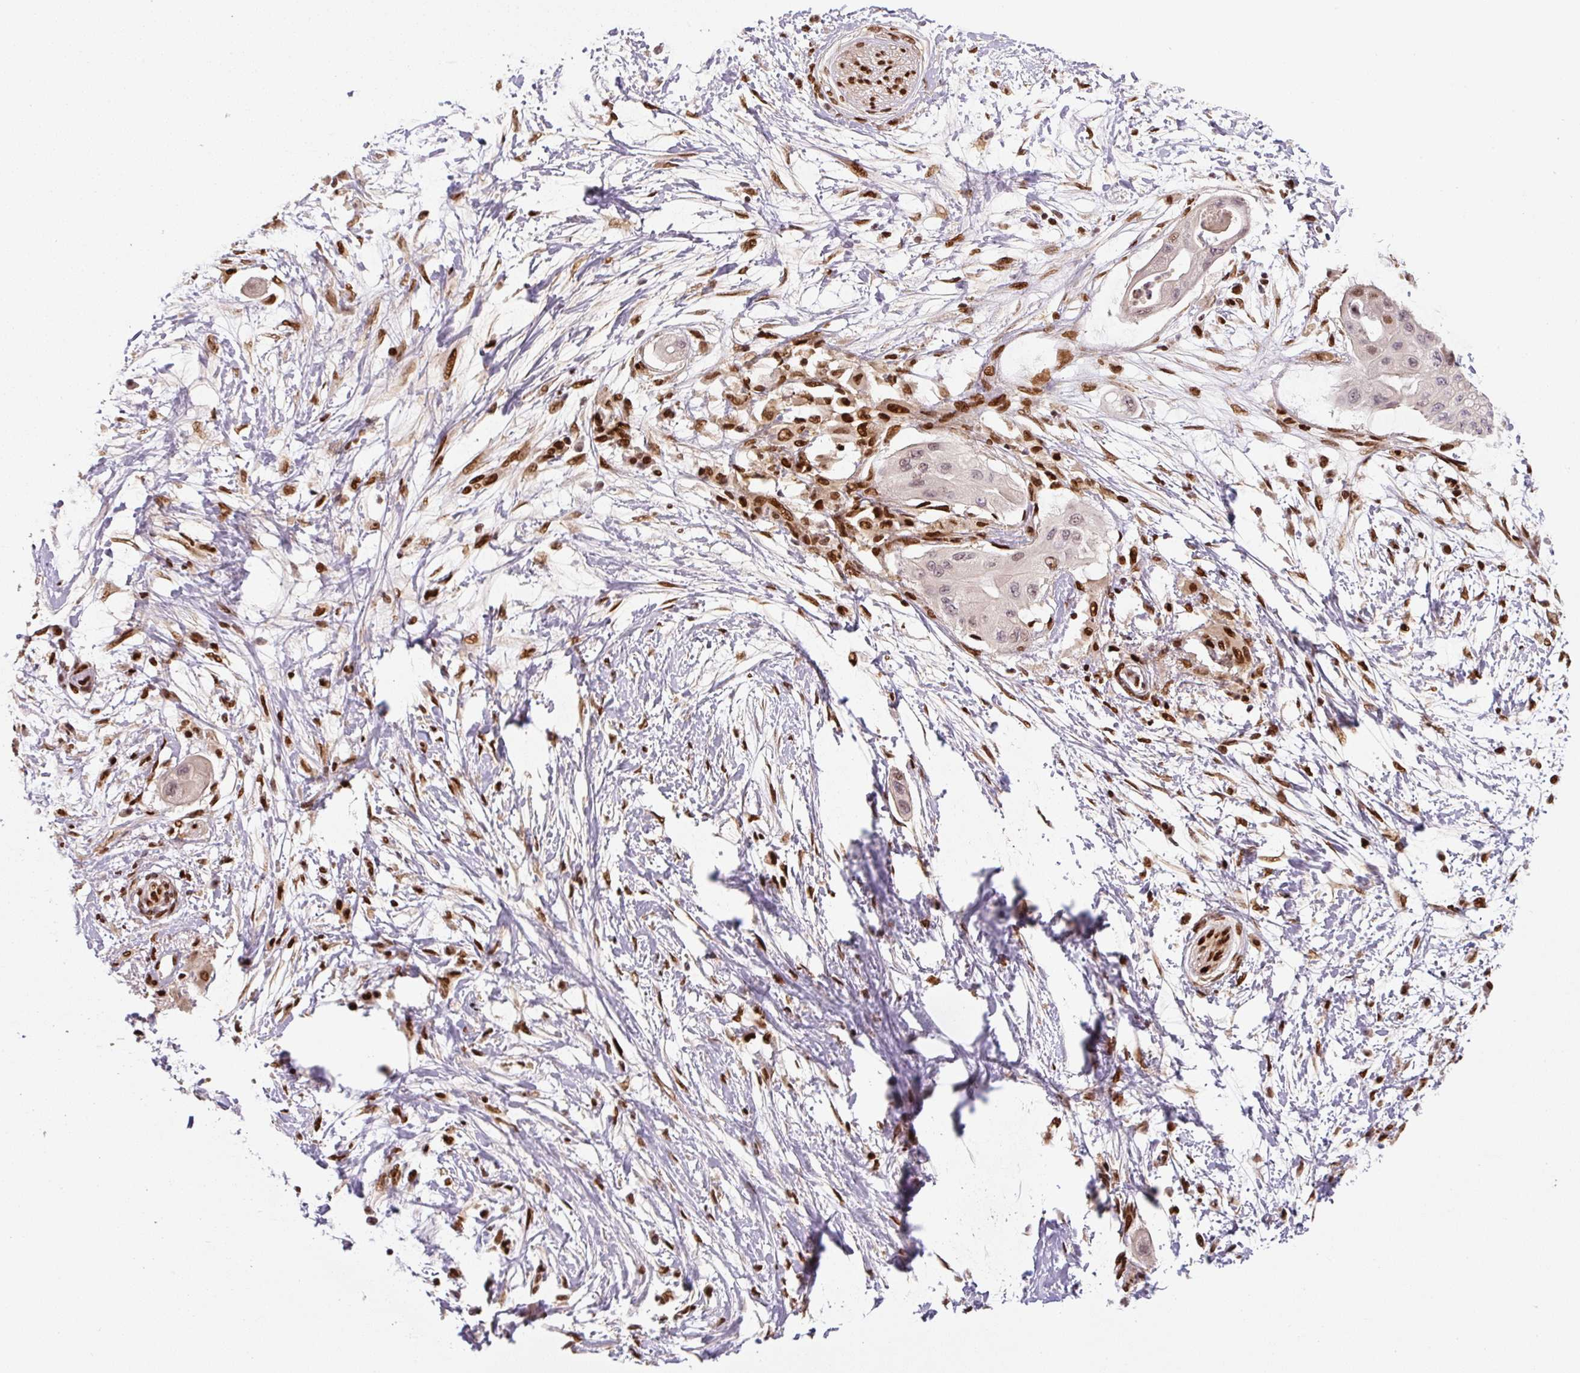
{"staining": {"intensity": "moderate", "quantity": "<25%", "location": "nuclear"}, "tissue": "pancreatic cancer", "cell_type": "Tumor cells", "image_type": "cancer", "snomed": [{"axis": "morphology", "description": "Adenocarcinoma, NOS"}, {"axis": "topography", "description": "Pancreas"}], "caption": "The photomicrograph shows immunohistochemical staining of pancreatic adenocarcinoma. There is moderate nuclear expression is present in about <25% of tumor cells.", "gene": "PYDC2", "patient": {"sex": "male", "age": 68}}